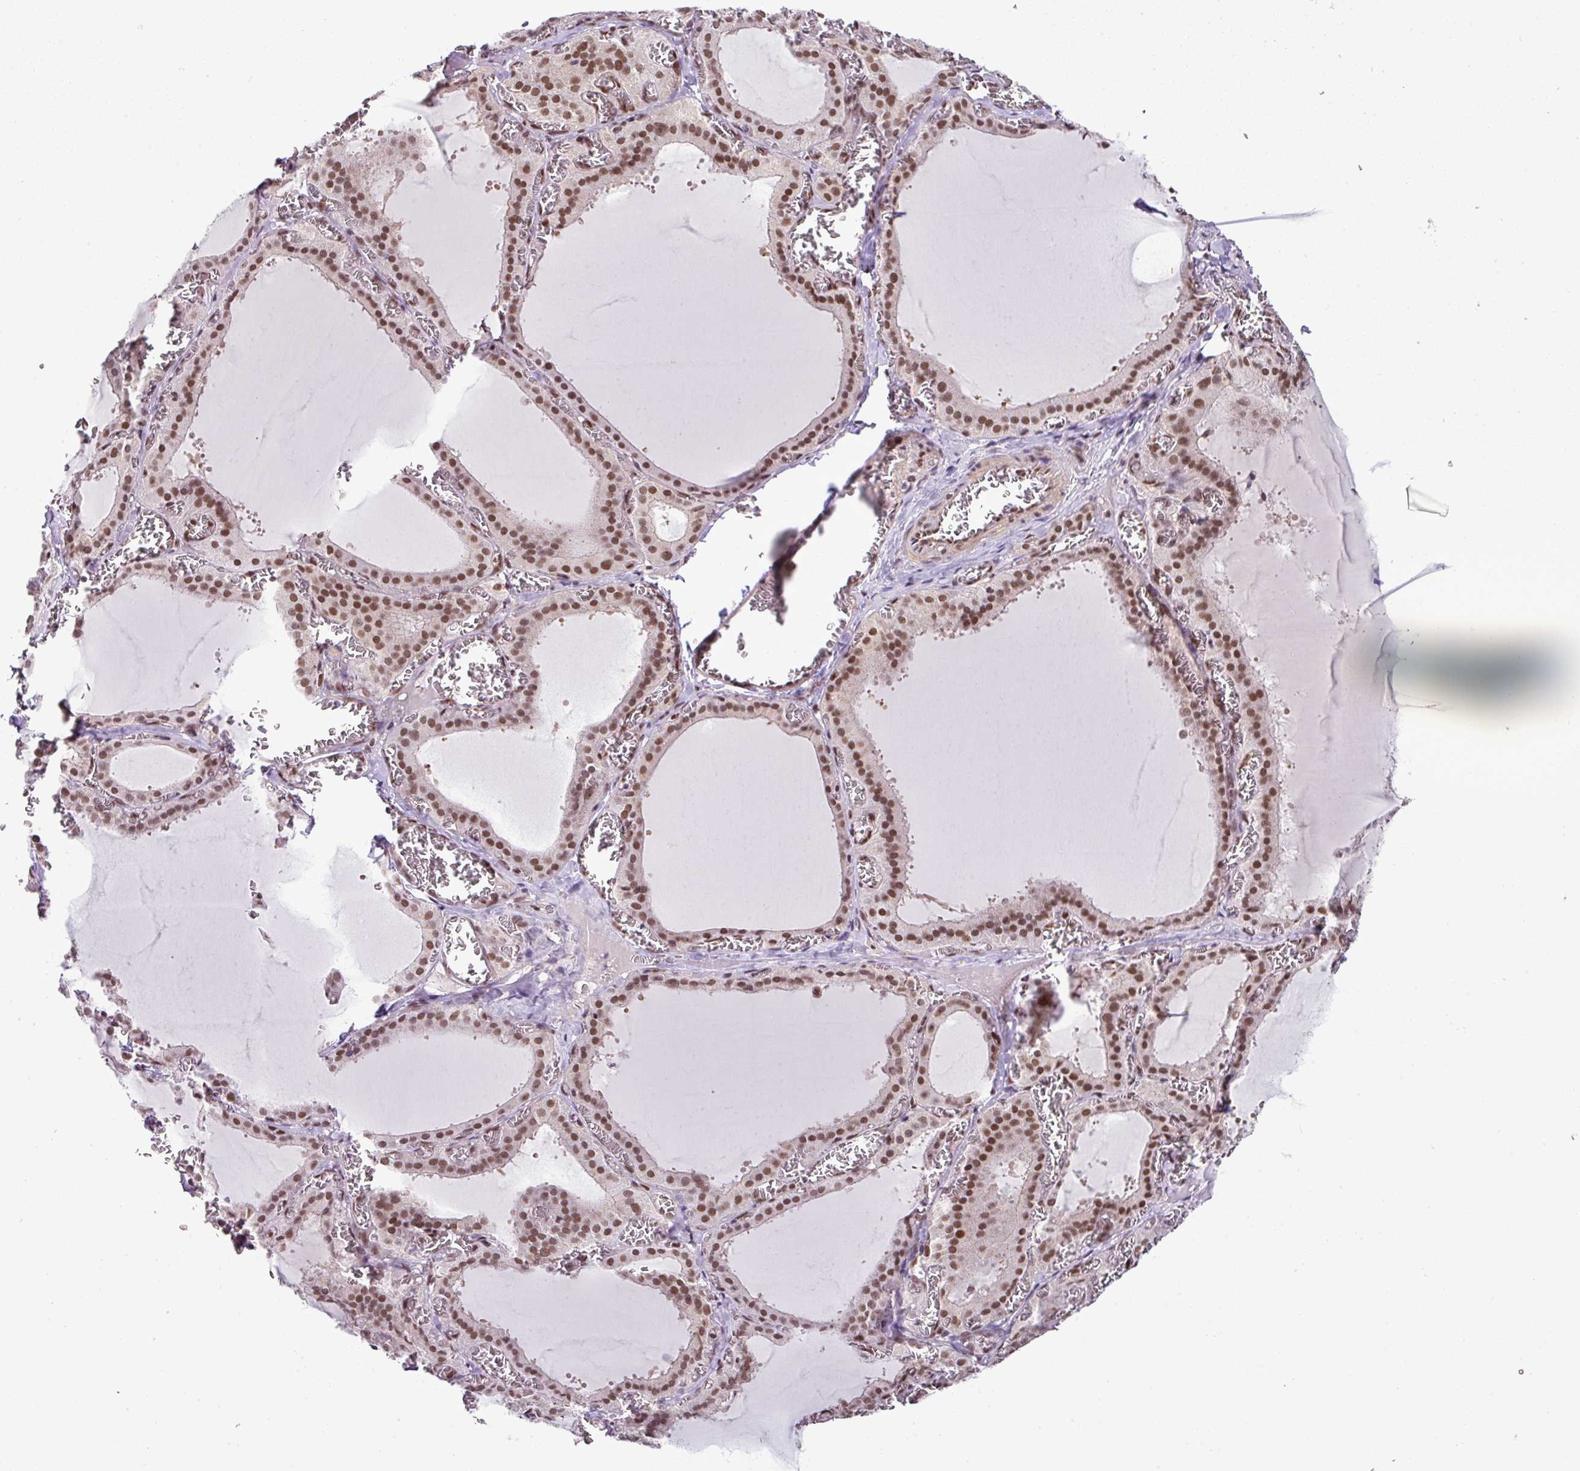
{"staining": {"intensity": "moderate", "quantity": ">75%", "location": "nuclear"}, "tissue": "thyroid gland", "cell_type": "Glandular cells", "image_type": "normal", "snomed": [{"axis": "morphology", "description": "Normal tissue, NOS"}, {"axis": "topography", "description": "Thyroid gland"}], "caption": "Glandular cells reveal medium levels of moderate nuclear staining in about >75% of cells in unremarkable human thyroid gland.", "gene": "PGAP4", "patient": {"sex": "female", "age": 30}}